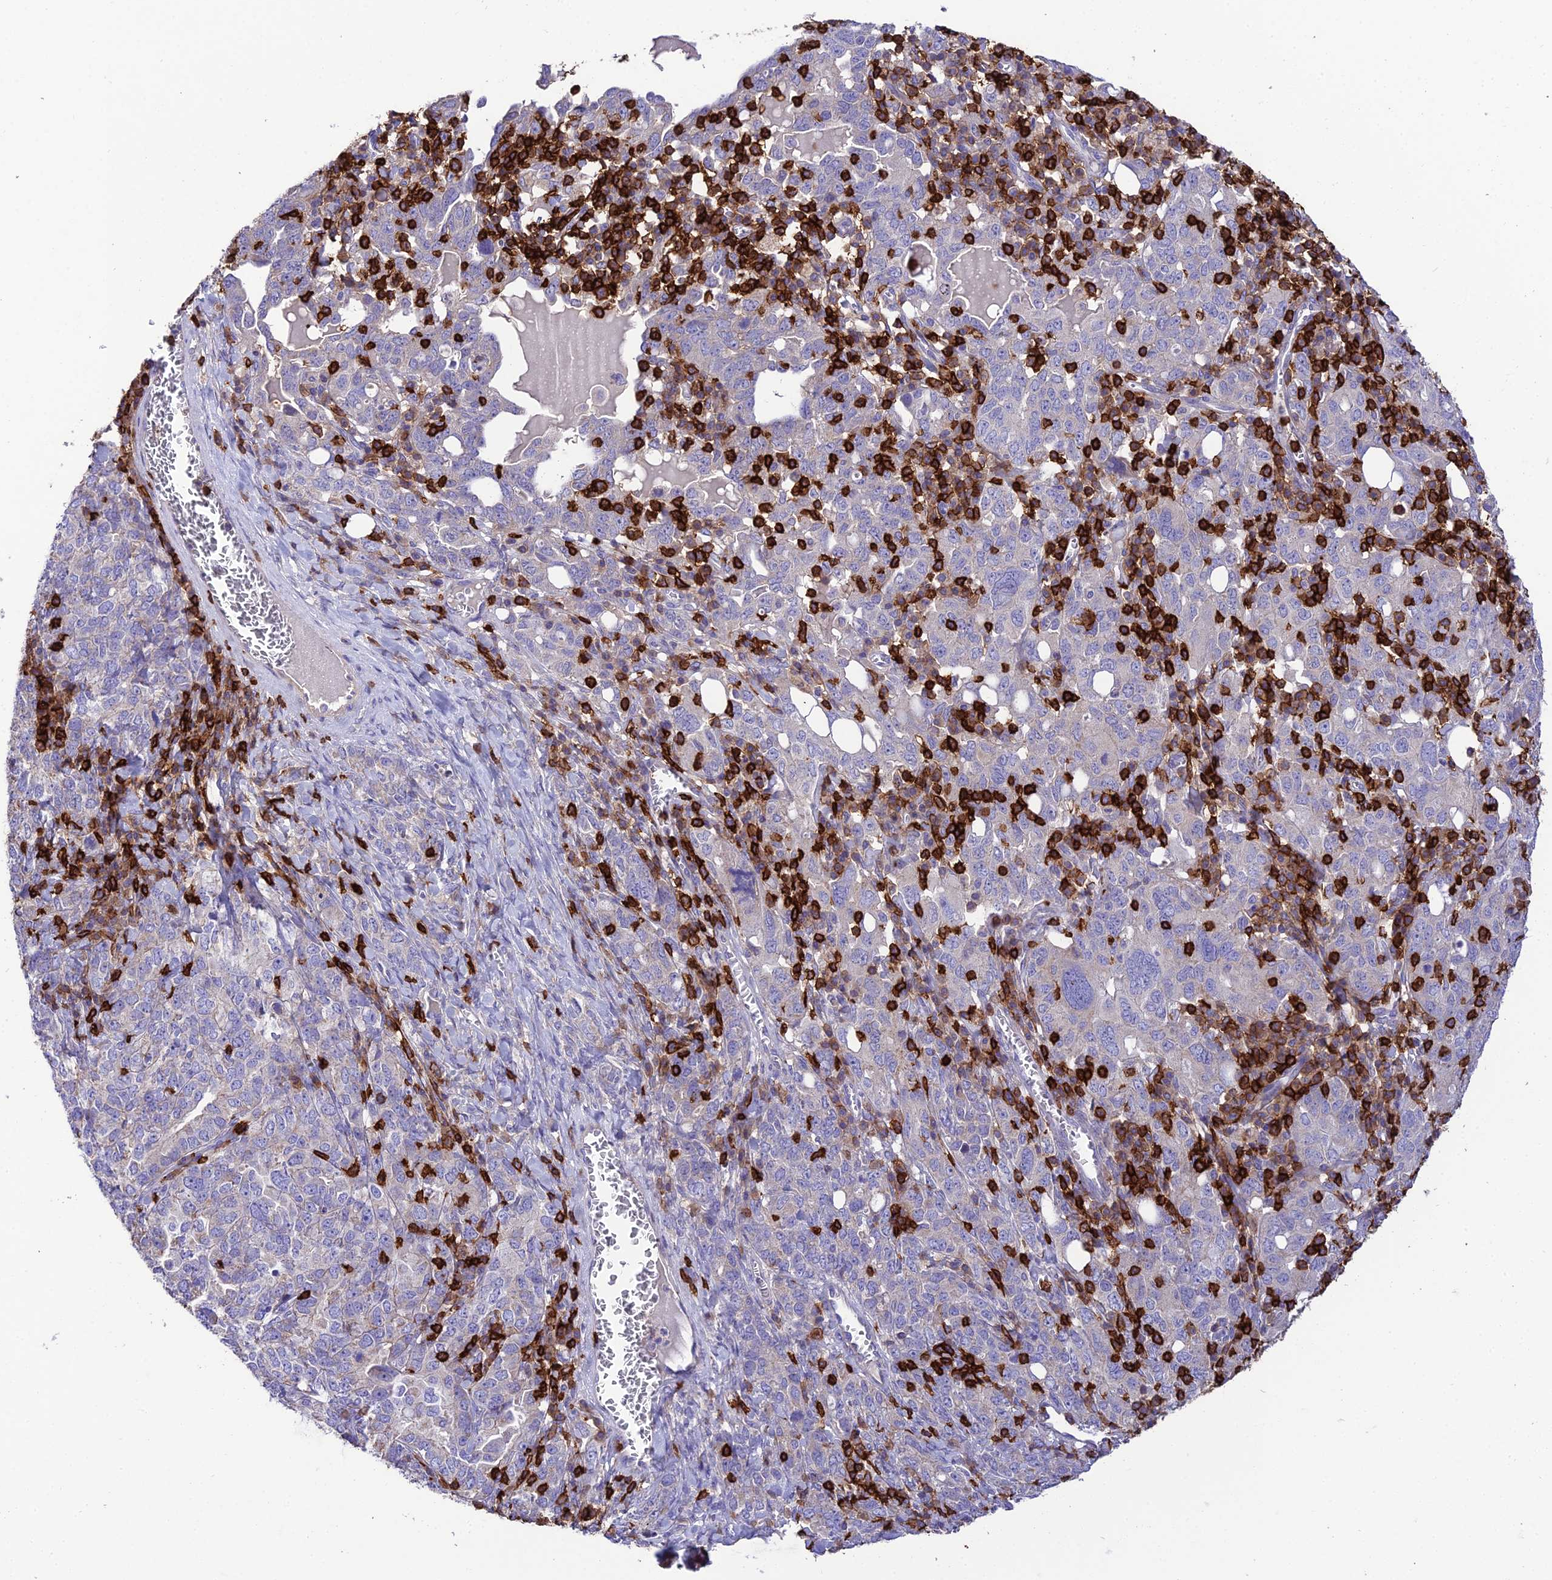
{"staining": {"intensity": "negative", "quantity": "none", "location": "none"}, "tissue": "ovarian cancer", "cell_type": "Tumor cells", "image_type": "cancer", "snomed": [{"axis": "morphology", "description": "Carcinoma, endometroid"}, {"axis": "topography", "description": "Ovary"}], "caption": "IHC micrograph of neoplastic tissue: human endometroid carcinoma (ovarian) stained with DAB displays no significant protein staining in tumor cells.", "gene": "PTPRCAP", "patient": {"sex": "female", "age": 62}}